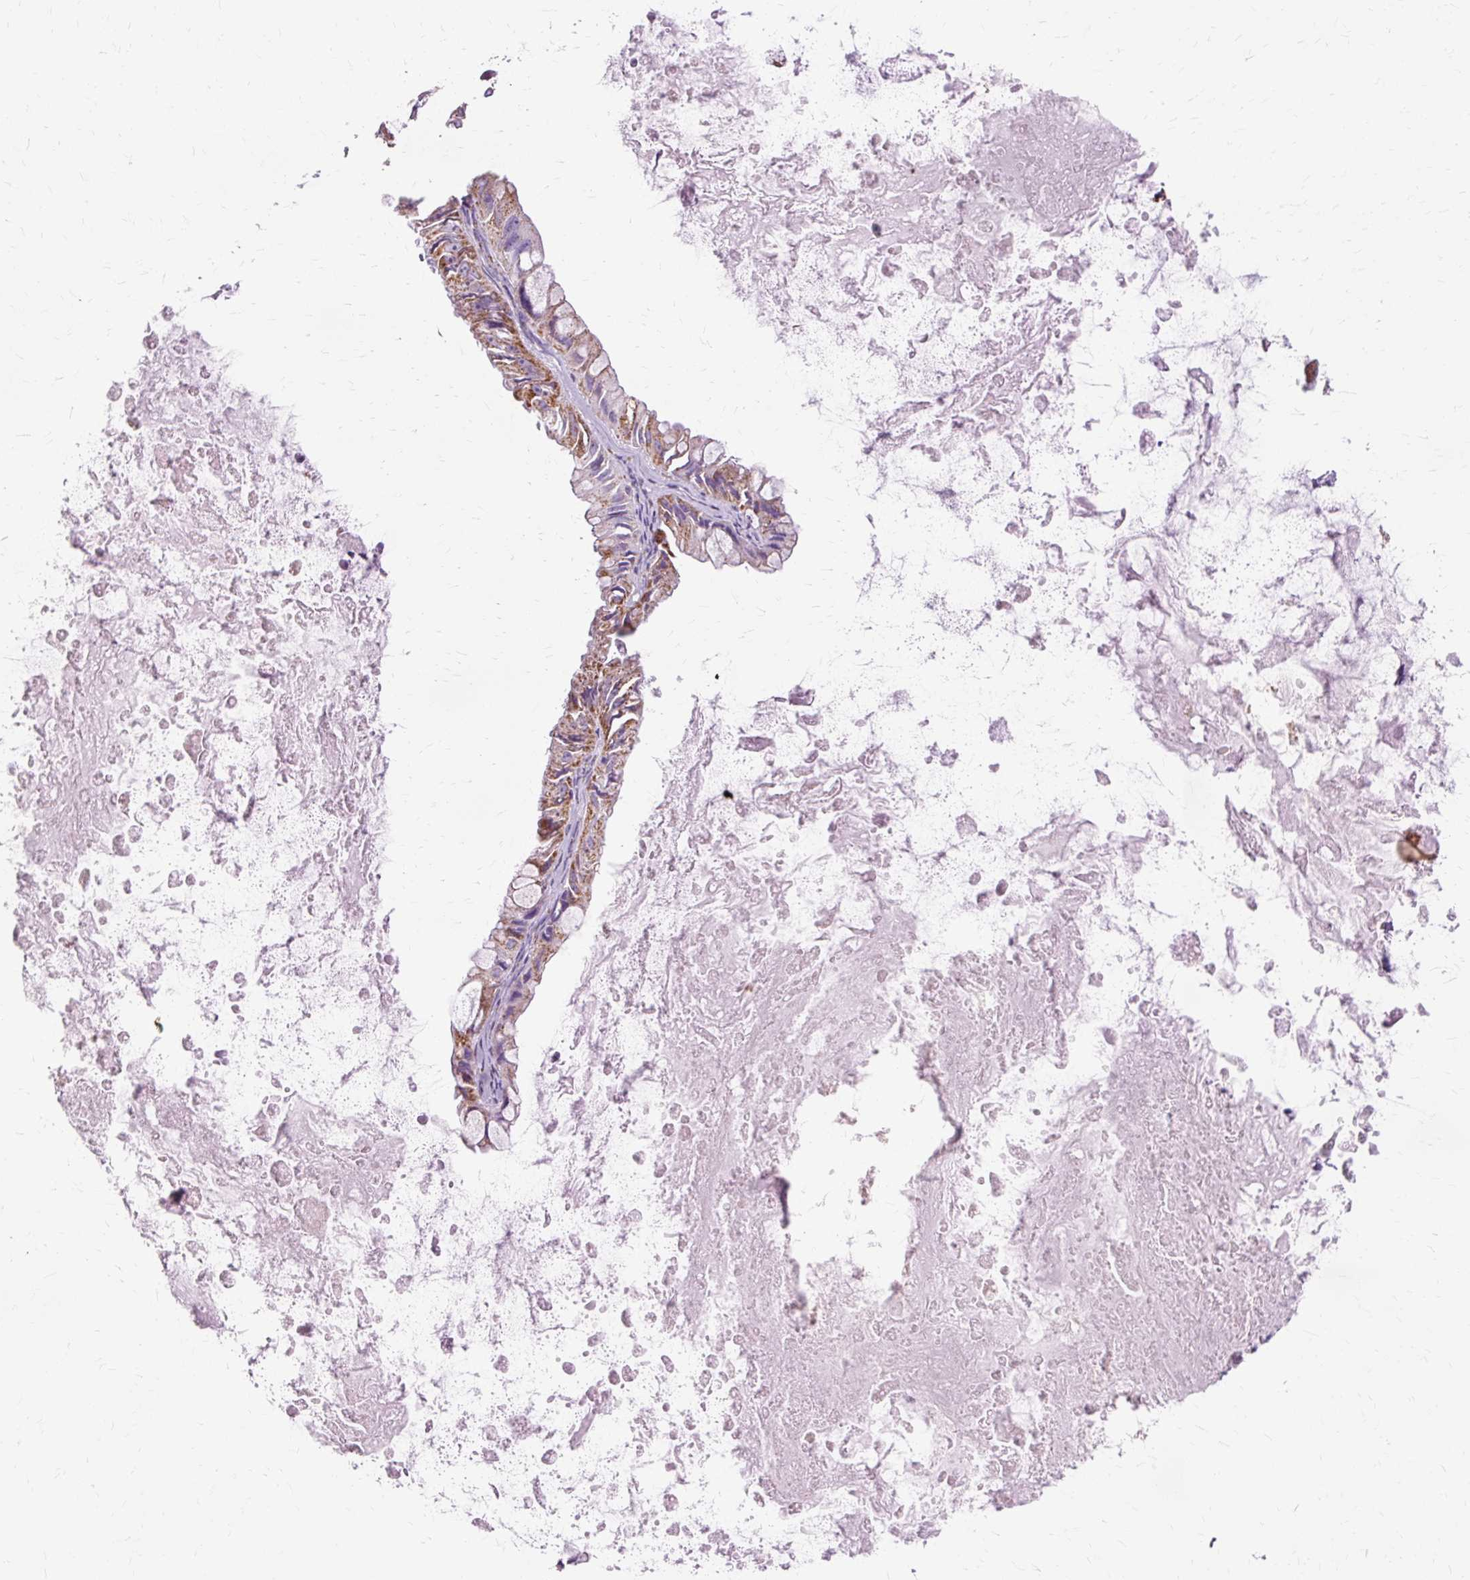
{"staining": {"intensity": "moderate", "quantity": ">75%", "location": "cytoplasmic/membranous"}, "tissue": "ovarian cancer", "cell_type": "Tumor cells", "image_type": "cancer", "snomed": [{"axis": "morphology", "description": "Cystadenocarcinoma, mucinous, NOS"}, {"axis": "topography", "description": "Ovary"}], "caption": "IHC of human ovarian cancer reveals medium levels of moderate cytoplasmic/membranous staining in approximately >75% of tumor cells.", "gene": "DLAT", "patient": {"sex": "female", "age": 61}}